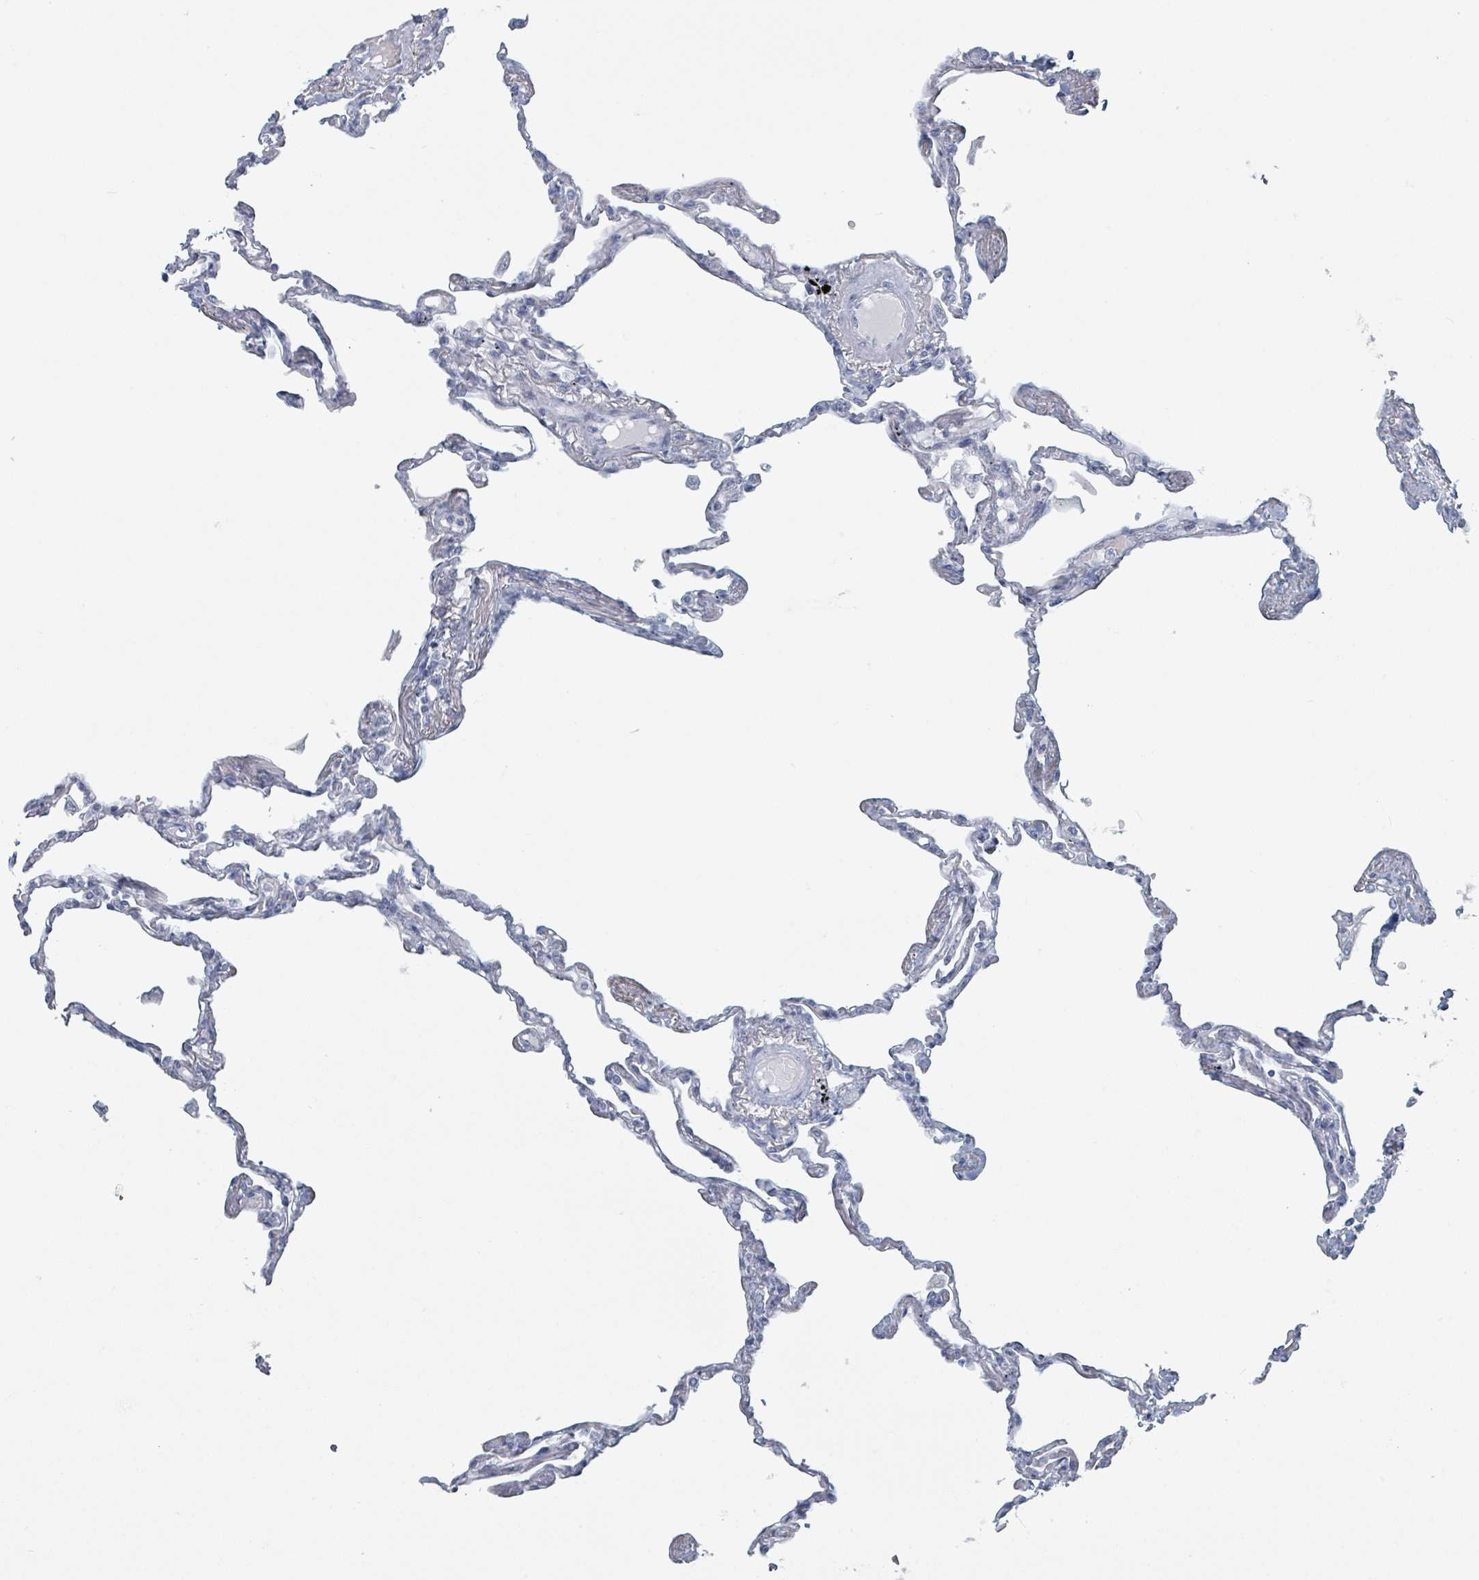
{"staining": {"intensity": "negative", "quantity": "none", "location": "none"}, "tissue": "lung", "cell_type": "Alveolar cells", "image_type": "normal", "snomed": [{"axis": "morphology", "description": "Normal tissue, NOS"}, {"axis": "topography", "description": "Lung"}], "caption": "The micrograph demonstrates no staining of alveolar cells in normal lung.", "gene": "HEATR5A", "patient": {"sex": "female", "age": 67}}